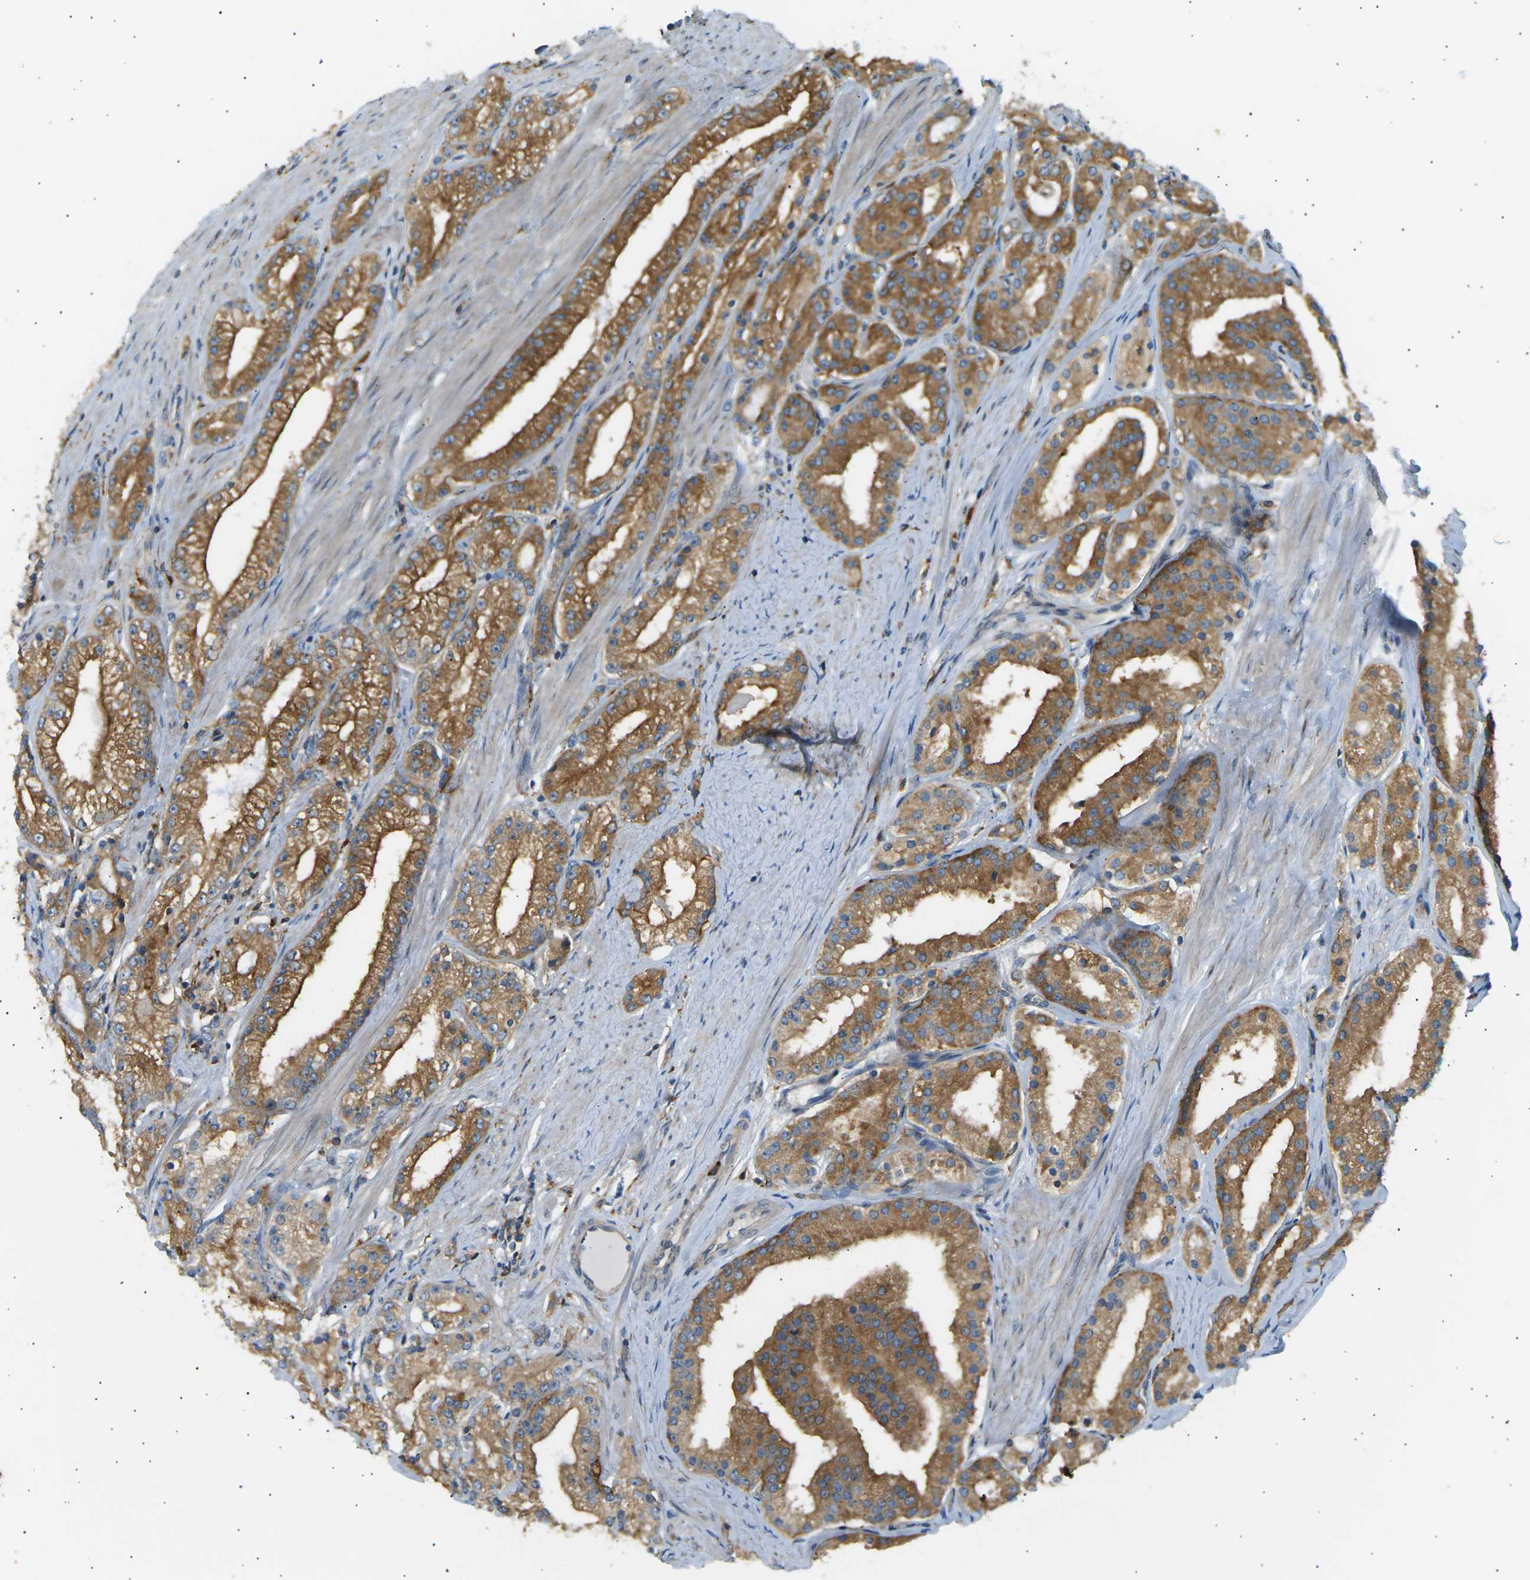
{"staining": {"intensity": "moderate", "quantity": ">75%", "location": "cytoplasmic/membranous"}, "tissue": "prostate cancer", "cell_type": "Tumor cells", "image_type": "cancer", "snomed": [{"axis": "morphology", "description": "Adenocarcinoma, Low grade"}, {"axis": "topography", "description": "Prostate"}], "caption": "DAB (3,3'-diaminobenzidine) immunohistochemical staining of prostate cancer (adenocarcinoma (low-grade)) displays moderate cytoplasmic/membranous protein staining in about >75% of tumor cells.", "gene": "CDK17", "patient": {"sex": "male", "age": 63}}